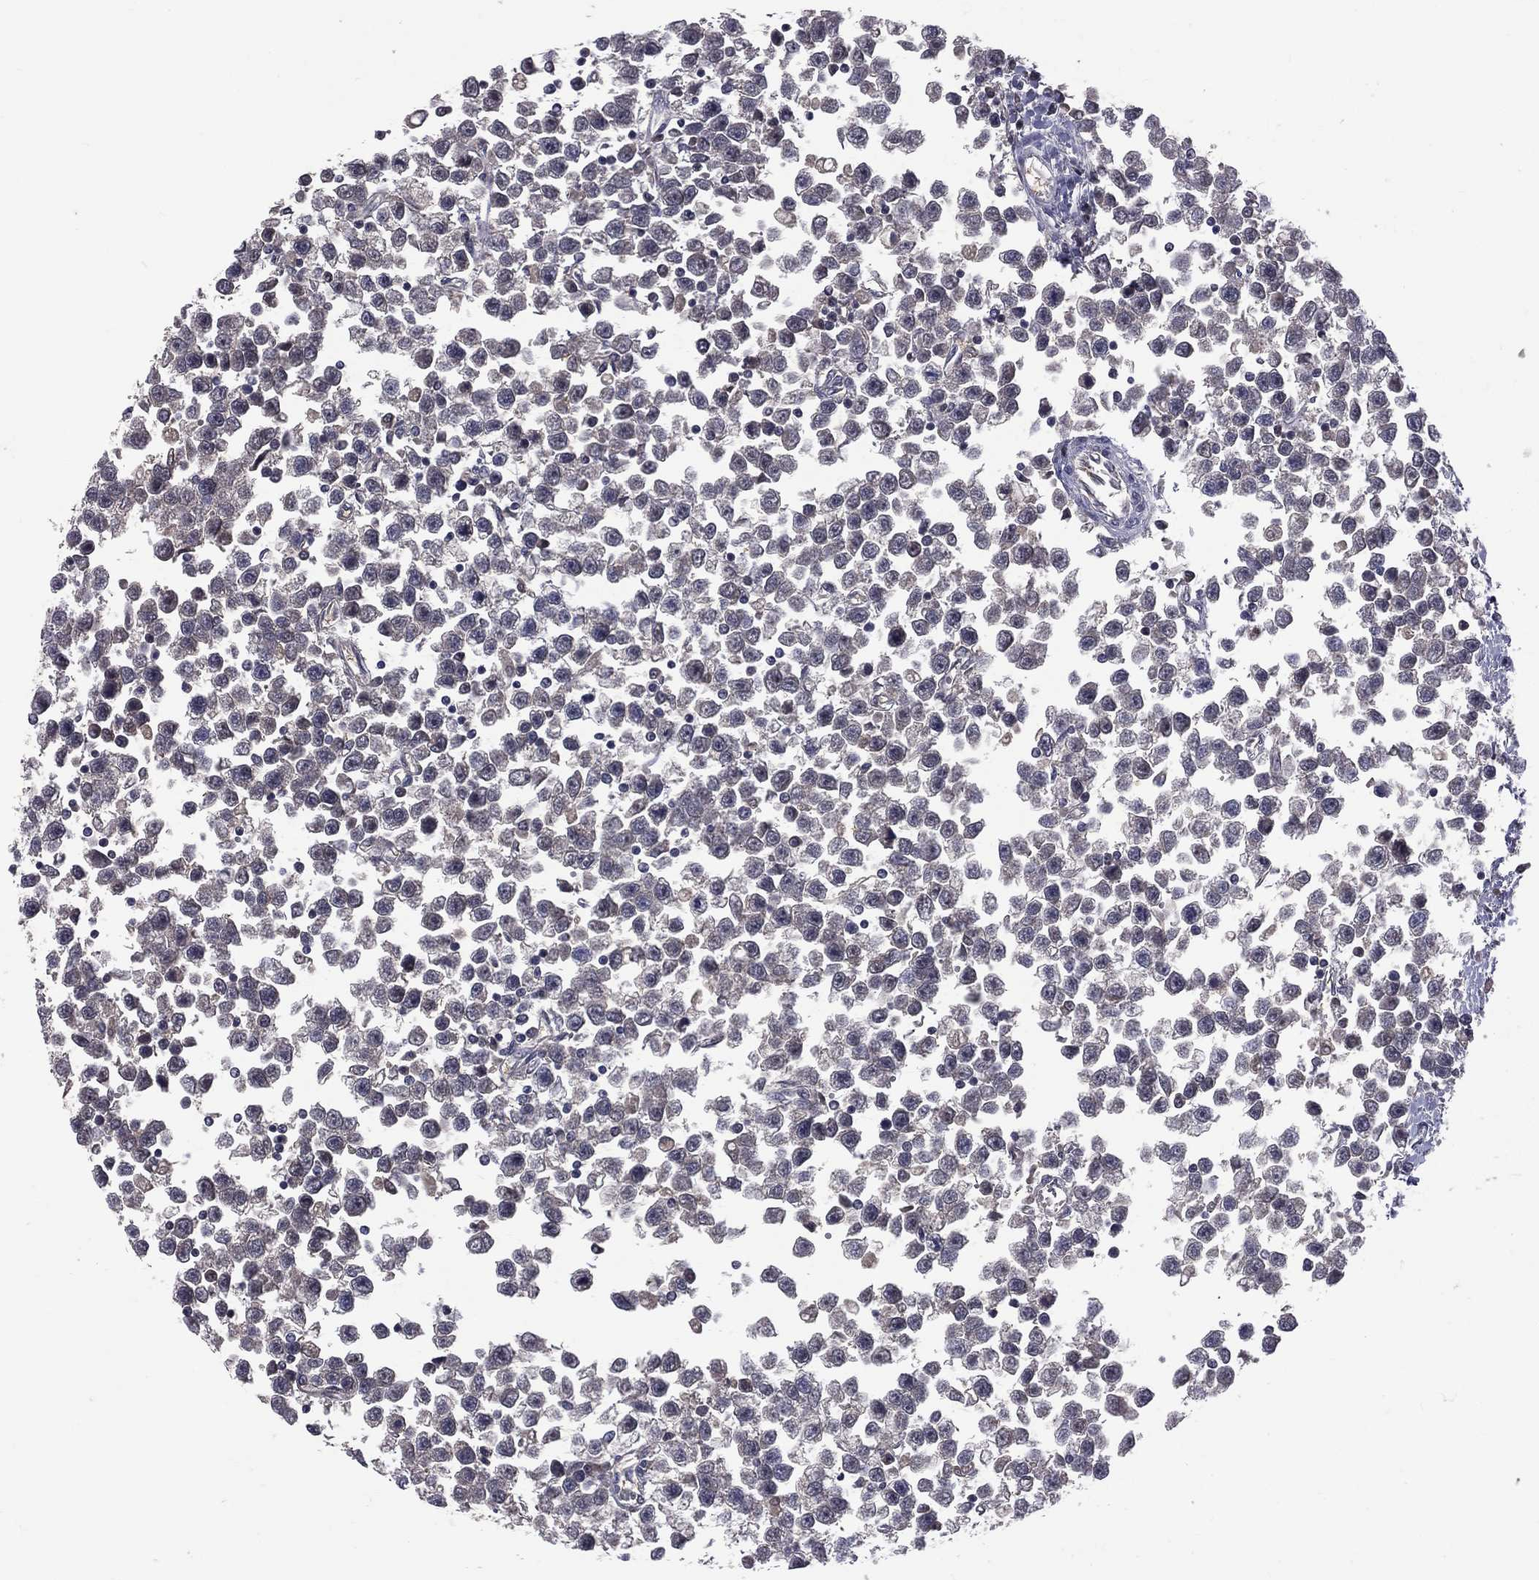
{"staining": {"intensity": "negative", "quantity": "none", "location": "none"}, "tissue": "testis cancer", "cell_type": "Tumor cells", "image_type": "cancer", "snomed": [{"axis": "morphology", "description": "Seminoma, NOS"}, {"axis": "topography", "description": "Testis"}], "caption": "Protein analysis of testis seminoma demonstrates no significant staining in tumor cells. (DAB immunohistochemistry (IHC), high magnification).", "gene": "DSG4", "patient": {"sex": "male", "age": 34}}